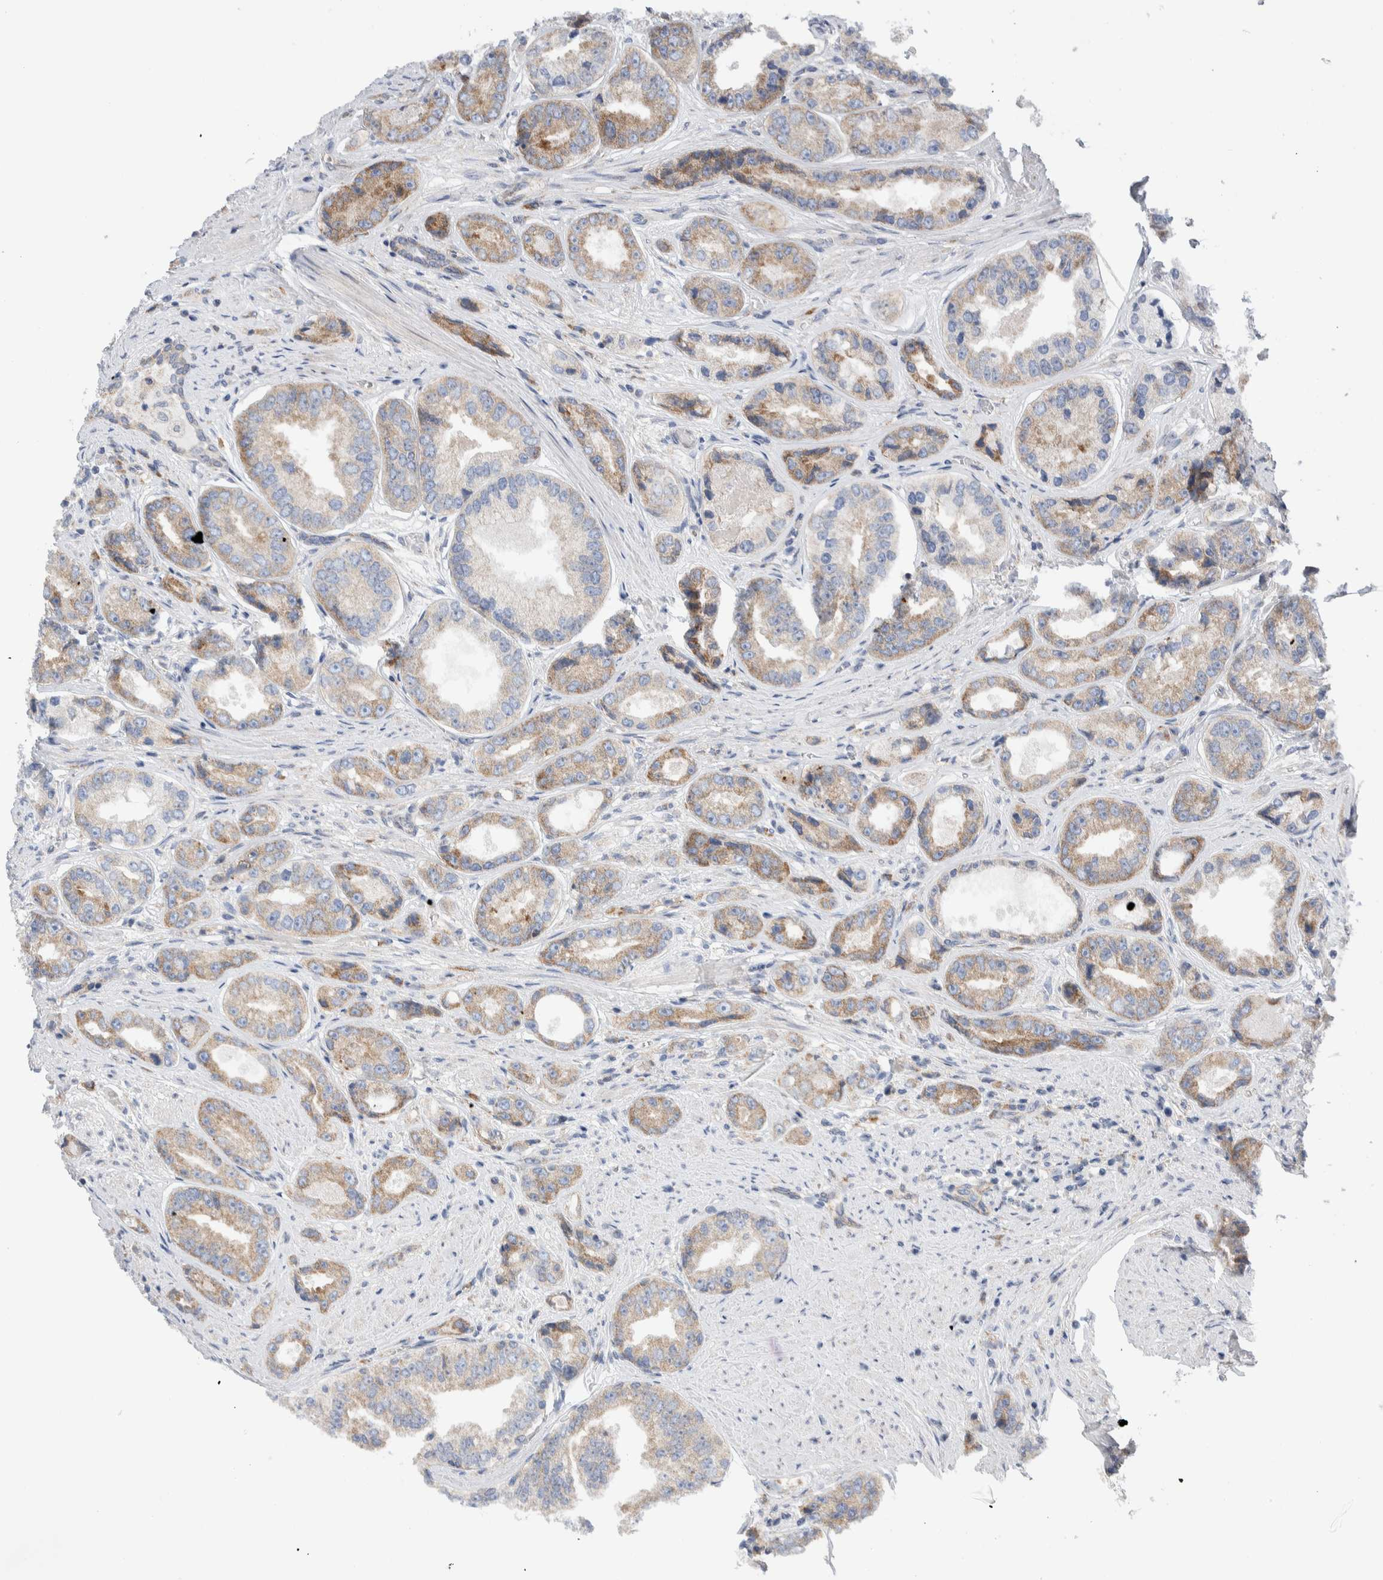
{"staining": {"intensity": "moderate", "quantity": ">75%", "location": "cytoplasmic/membranous"}, "tissue": "prostate cancer", "cell_type": "Tumor cells", "image_type": "cancer", "snomed": [{"axis": "morphology", "description": "Adenocarcinoma, High grade"}, {"axis": "topography", "description": "Prostate"}], "caption": "Immunohistochemical staining of prostate cancer (high-grade adenocarcinoma) exhibits moderate cytoplasmic/membranous protein staining in approximately >75% of tumor cells.", "gene": "RACK1", "patient": {"sex": "male", "age": 61}}